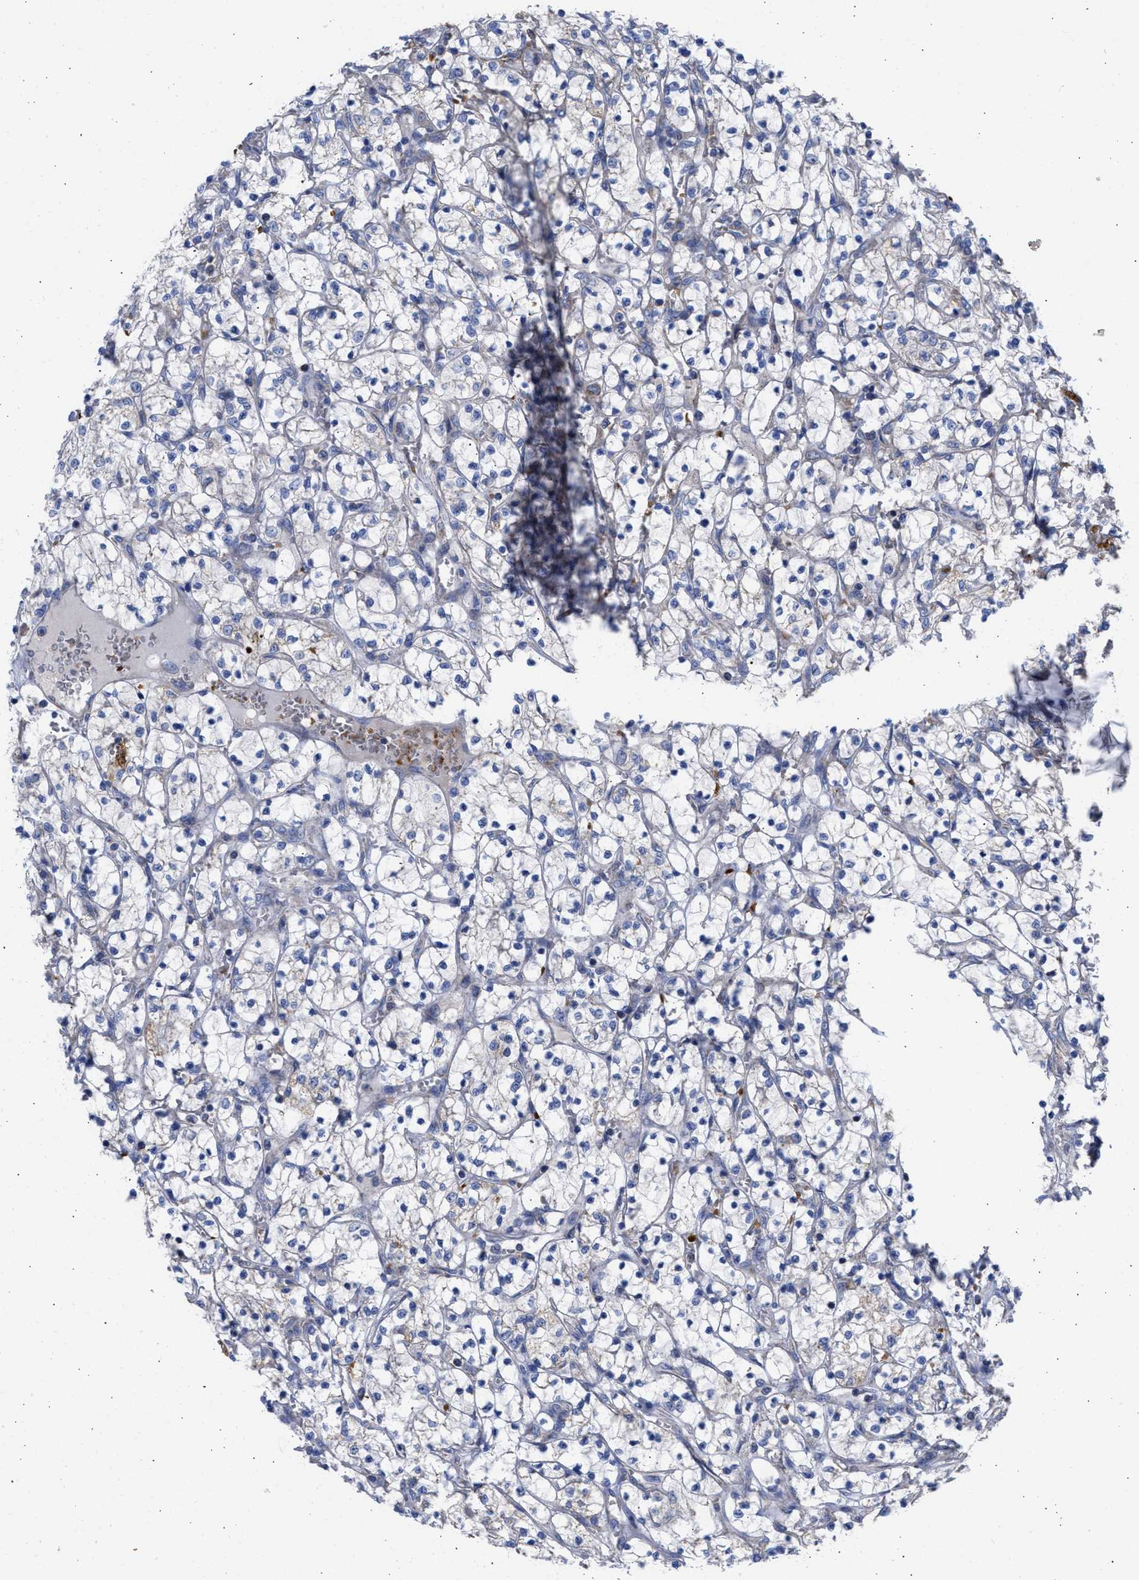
{"staining": {"intensity": "weak", "quantity": "<25%", "location": "cytoplasmic/membranous"}, "tissue": "renal cancer", "cell_type": "Tumor cells", "image_type": "cancer", "snomed": [{"axis": "morphology", "description": "Adenocarcinoma, NOS"}, {"axis": "topography", "description": "Kidney"}], "caption": "Tumor cells are negative for brown protein staining in renal cancer (adenocarcinoma).", "gene": "BTG3", "patient": {"sex": "female", "age": 69}}